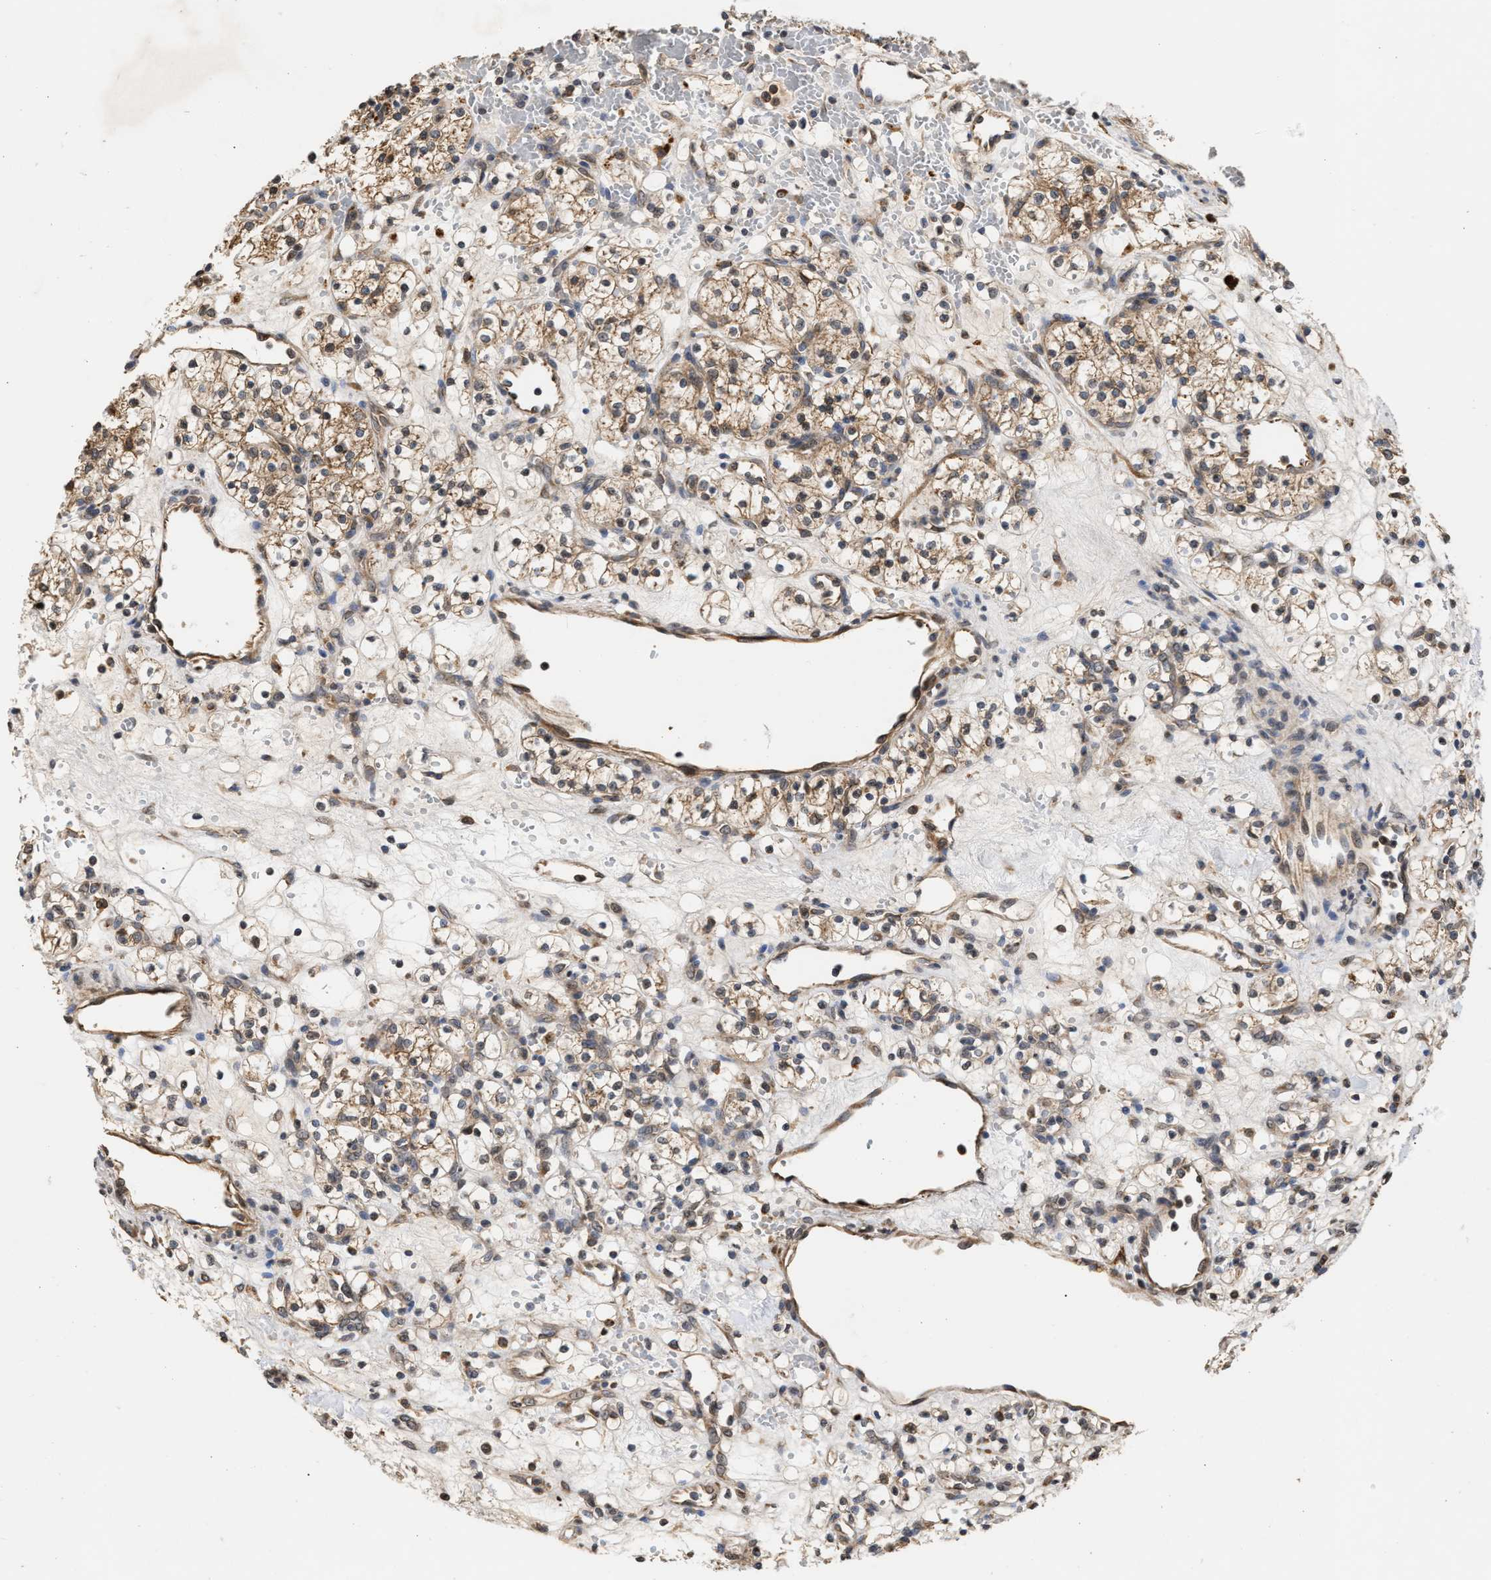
{"staining": {"intensity": "moderate", "quantity": ">75%", "location": "cytoplasmic/membranous"}, "tissue": "renal cancer", "cell_type": "Tumor cells", "image_type": "cancer", "snomed": [{"axis": "morphology", "description": "Adenocarcinoma, NOS"}, {"axis": "topography", "description": "Kidney"}], "caption": "Renal cancer (adenocarcinoma) stained for a protein (brown) shows moderate cytoplasmic/membranous positive expression in approximately >75% of tumor cells.", "gene": "SAR1A", "patient": {"sex": "female", "age": 60}}